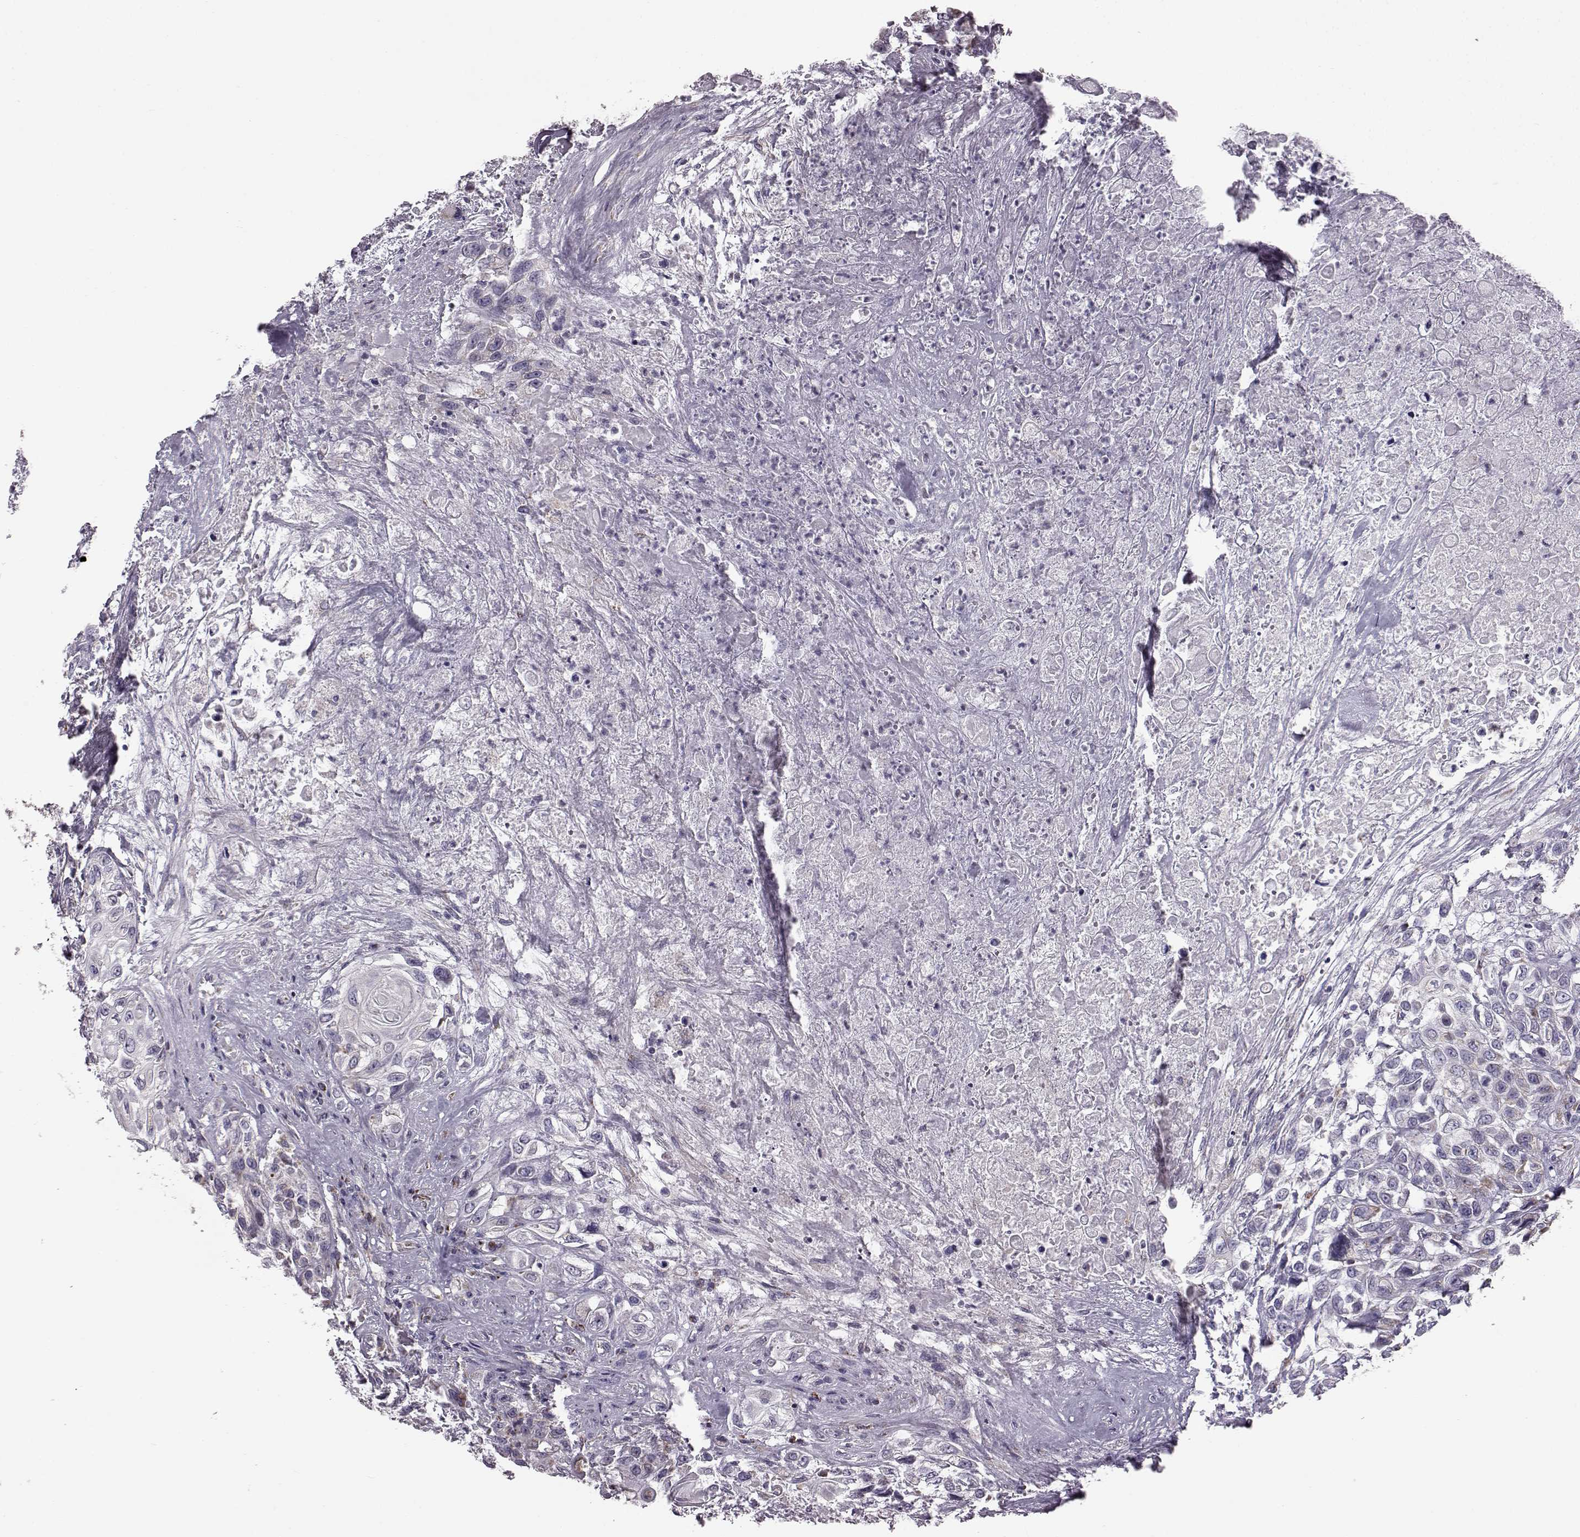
{"staining": {"intensity": "weak", "quantity": "<25%", "location": "cytoplasmic/membranous"}, "tissue": "urothelial cancer", "cell_type": "Tumor cells", "image_type": "cancer", "snomed": [{"axis": "morphology", "description": "Urothelial carcinoma, High grade"}, {"axis": "topography", "description": "Urinary bladder"}], "caption": "Urothelial cancer stained for a protein using immunohistochemistry (IHC) shows no staining tumor cells.", "gene": "FAM8A1", "patient": {"sex": "female", "age": 56}}